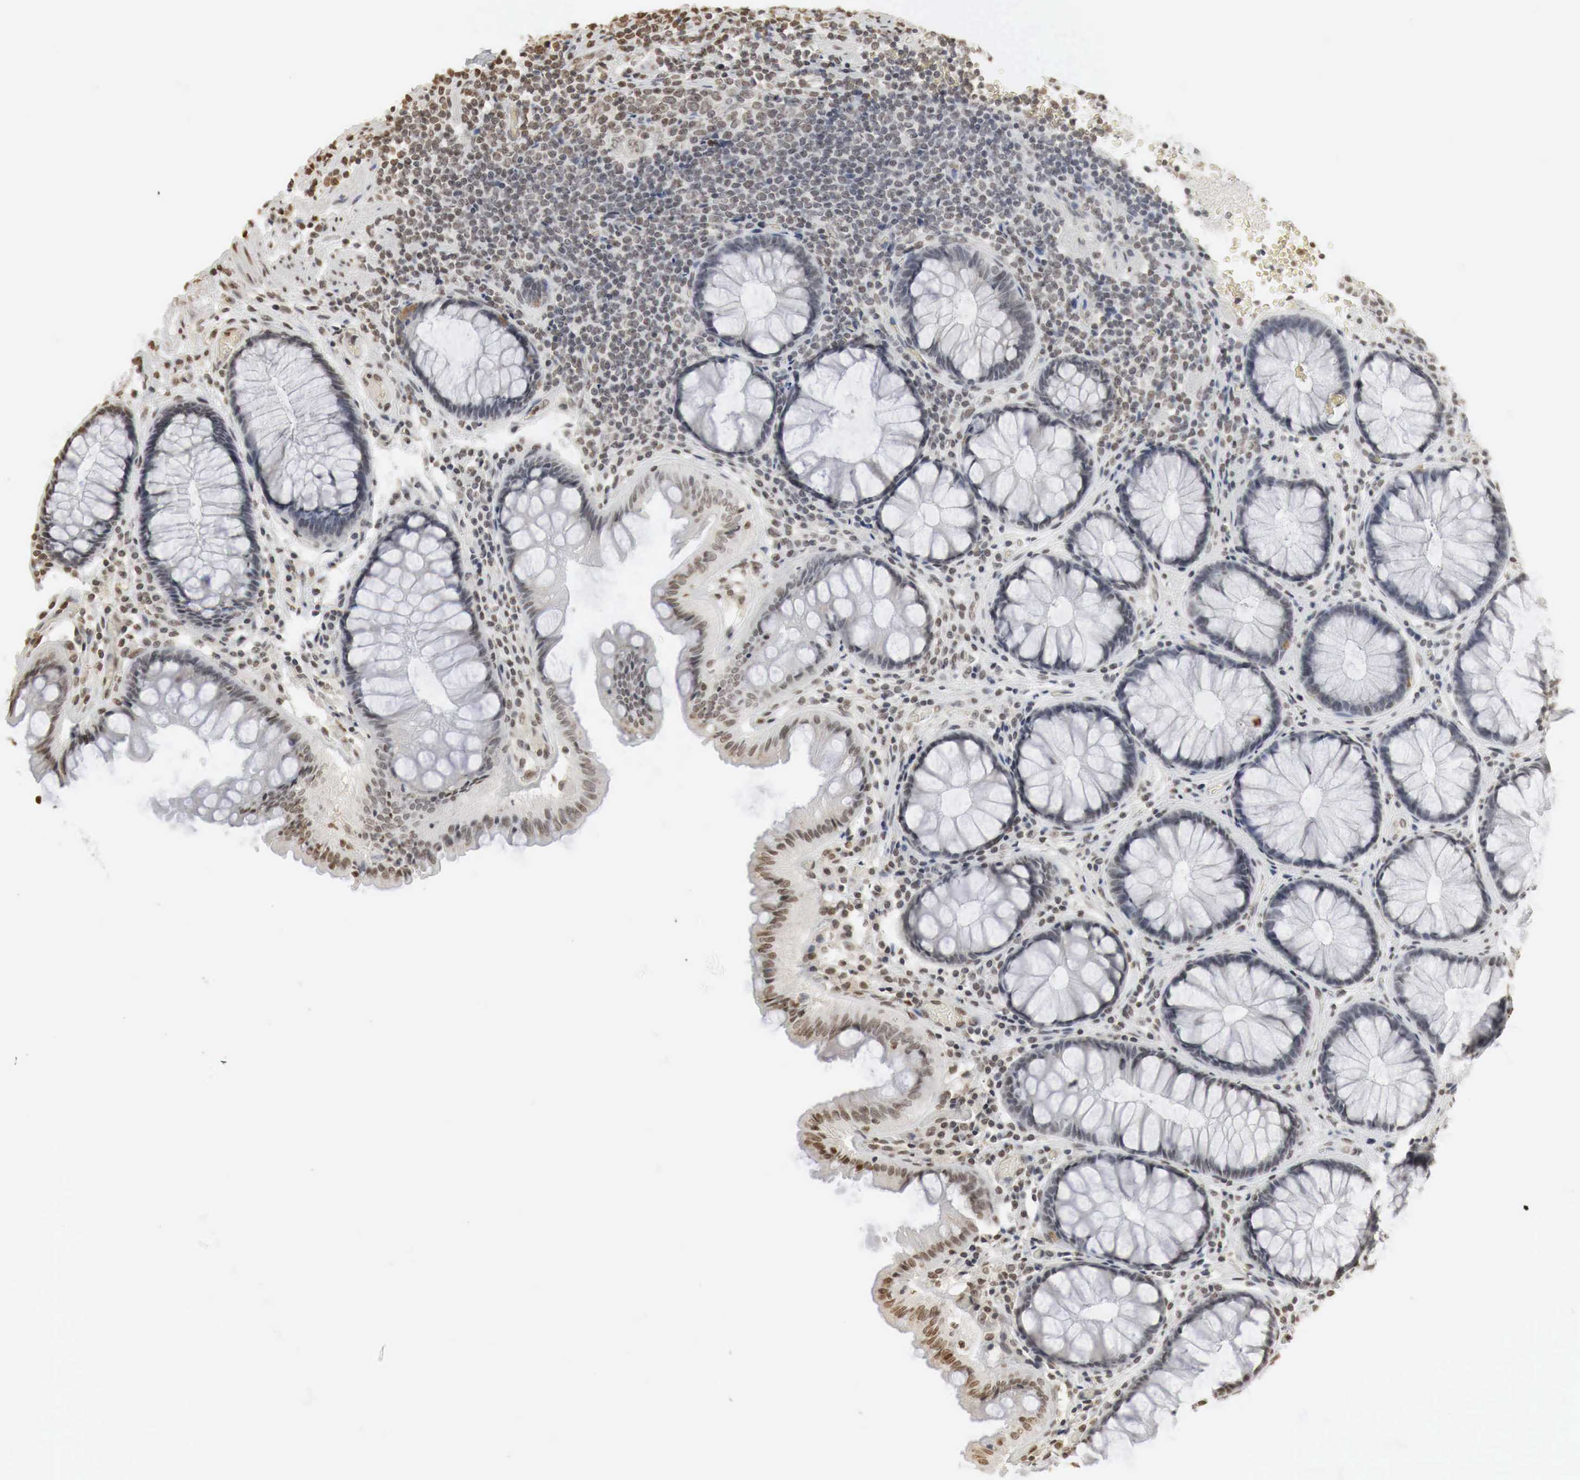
{"staining": {"intensity": "weak", "quantity": "25%-75%", "location": "cytoplasmic/membranous,nuclear"}, "tissue": "rectum", "cell_type": "Glandular cells", "image_type": "normal", "snomed": [{"axis": "morphology", "description": "Normal tissue, NOS"}, {"axis": "topography", "description": "Rectum"}], "caption": "Unremarkable rectum shows weak cytoplasmic/membranous,nuclear staining in about 25%-75% of glandular cells (DAB IHC with brightfield microscopy, high magnification)..", "gene": "ERBB4", "patient": {"sex": "male", "age": 77}}